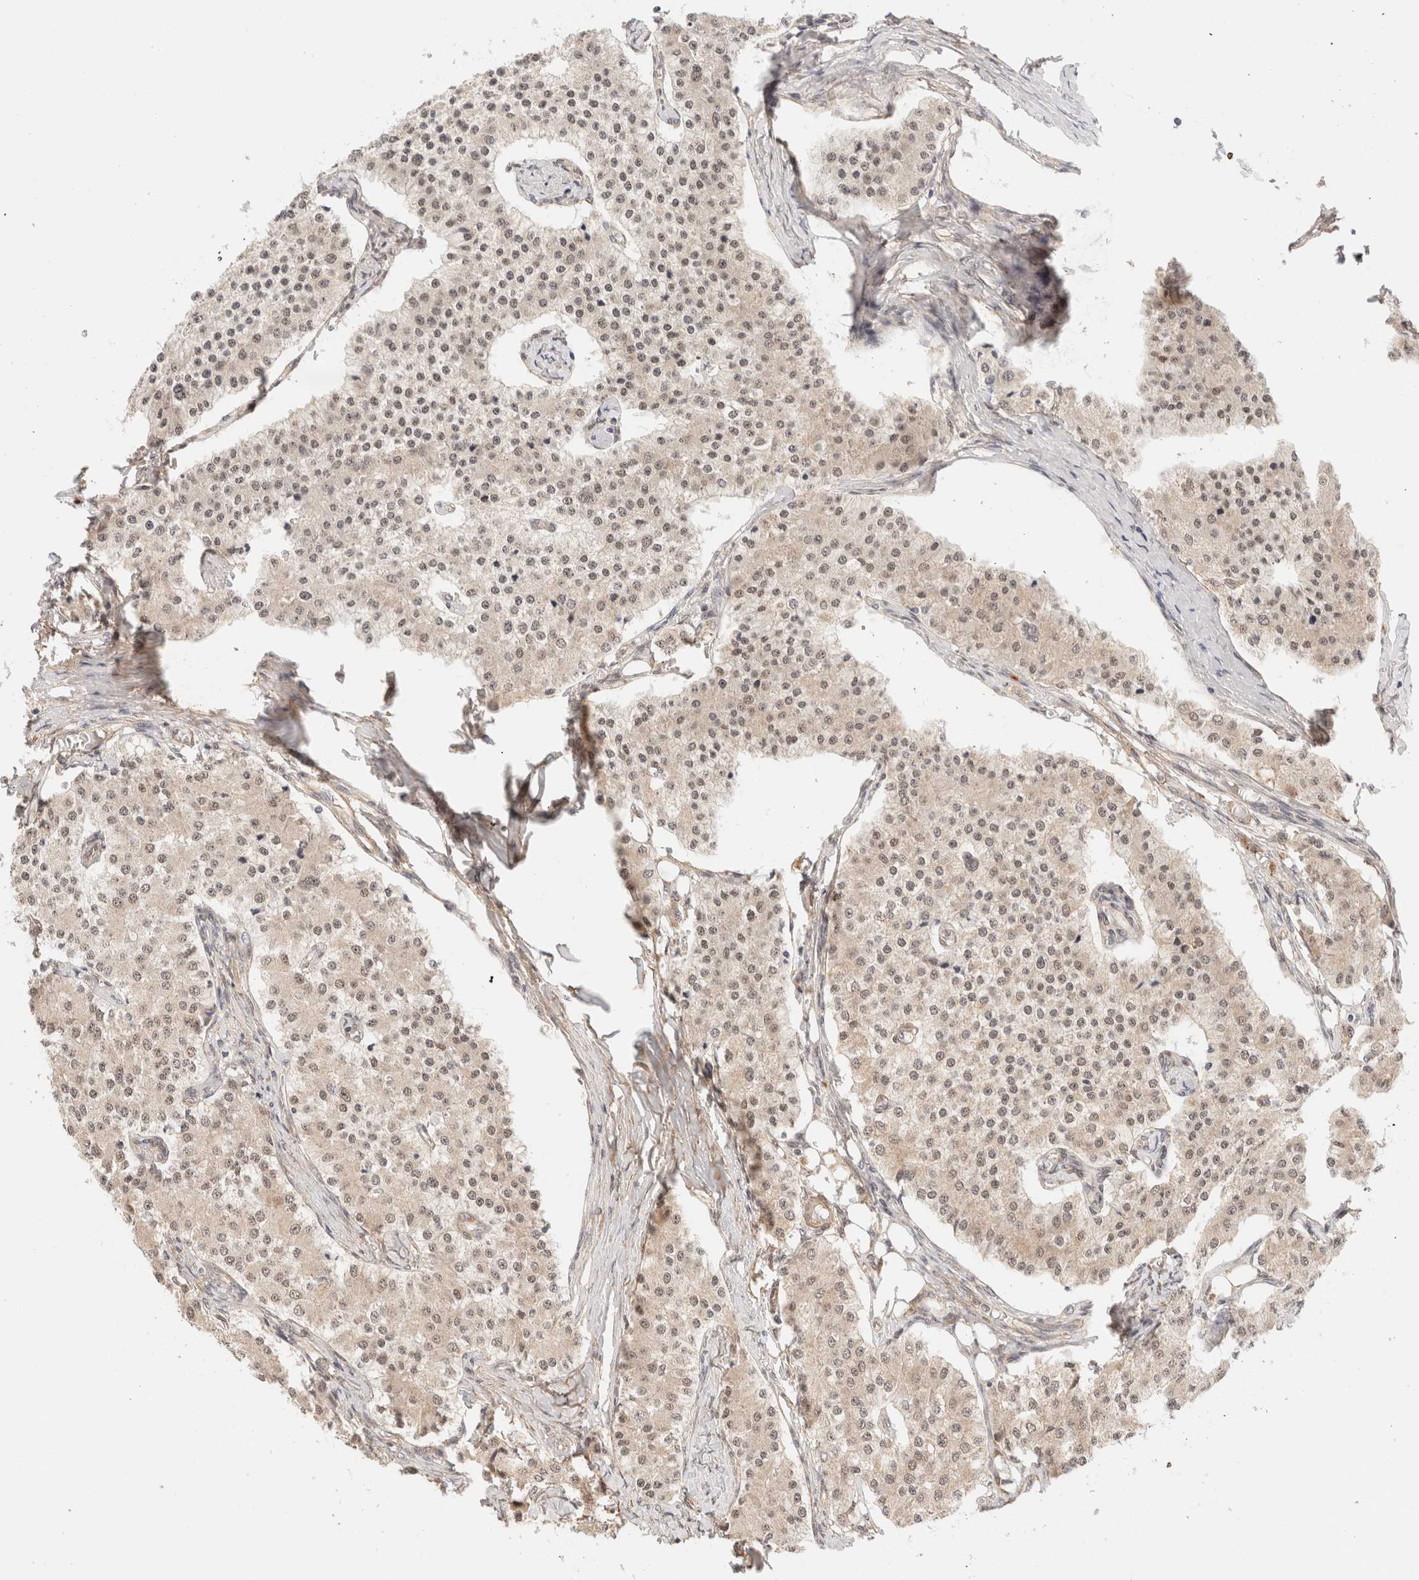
{"staining": {"intensity": "weak", "quantity": ">75%", "location": "cytoplasmic/membranous,nuclear"}, "tissue": "carcinoid", "cell_type": "Tumor cells", "image_type": "cancer", "snomed": [{"axis": "morphology", "description": "Carcinoid, malignant, NOS"}, {"axis": "topography", "description": "Colon"}], "caption": "Brown immunohistochemical staining in human carcinoid demonstrates weak cytoplasmic/membranous and nuclear positivity in about >75% of tumor cells.", "gene": "BRPF3", "patient": {"sex": "female", "age": 52}}